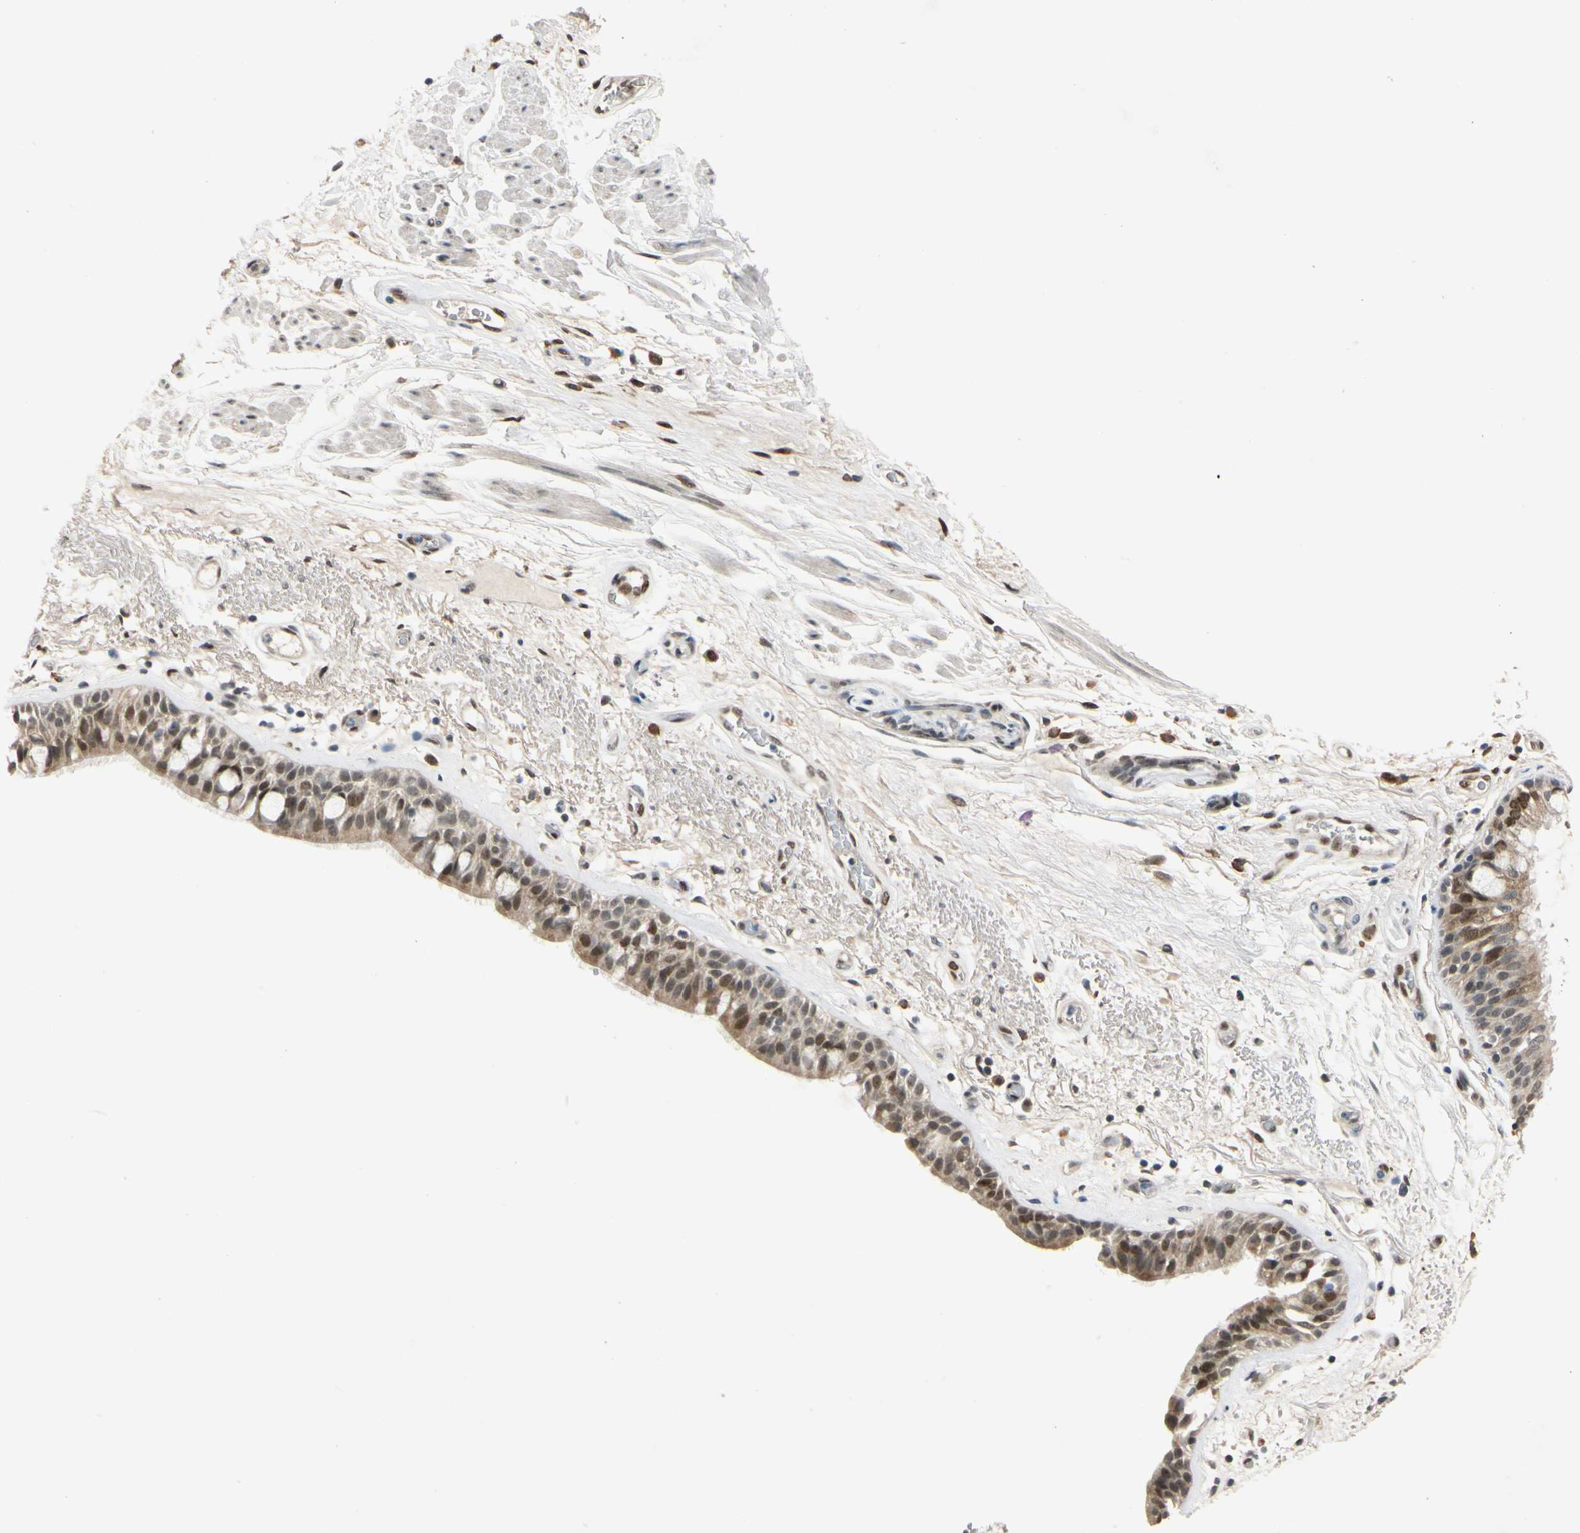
{"staining": {"intensity": "strong", "quantity": ">75%", "location": "cytoplasmic/membranous,nuclear"}, "tissue": "bronchus", "cell_type": "Respiratory epithelial cells", "image_type": "normal", "snomed": [{"axis": "morphology", "description": "Normal tissue, NOS"}, {"axis": "topography", "description": "Bronchus"}], "caption": "Strong cytoplasmic/membranous,nuclear protein expression is identified in approximately >75% of respiratory epithelial cells in bronchus.", "gene": "RIOX2", "patient": {"sex": "male", "age": 66}}